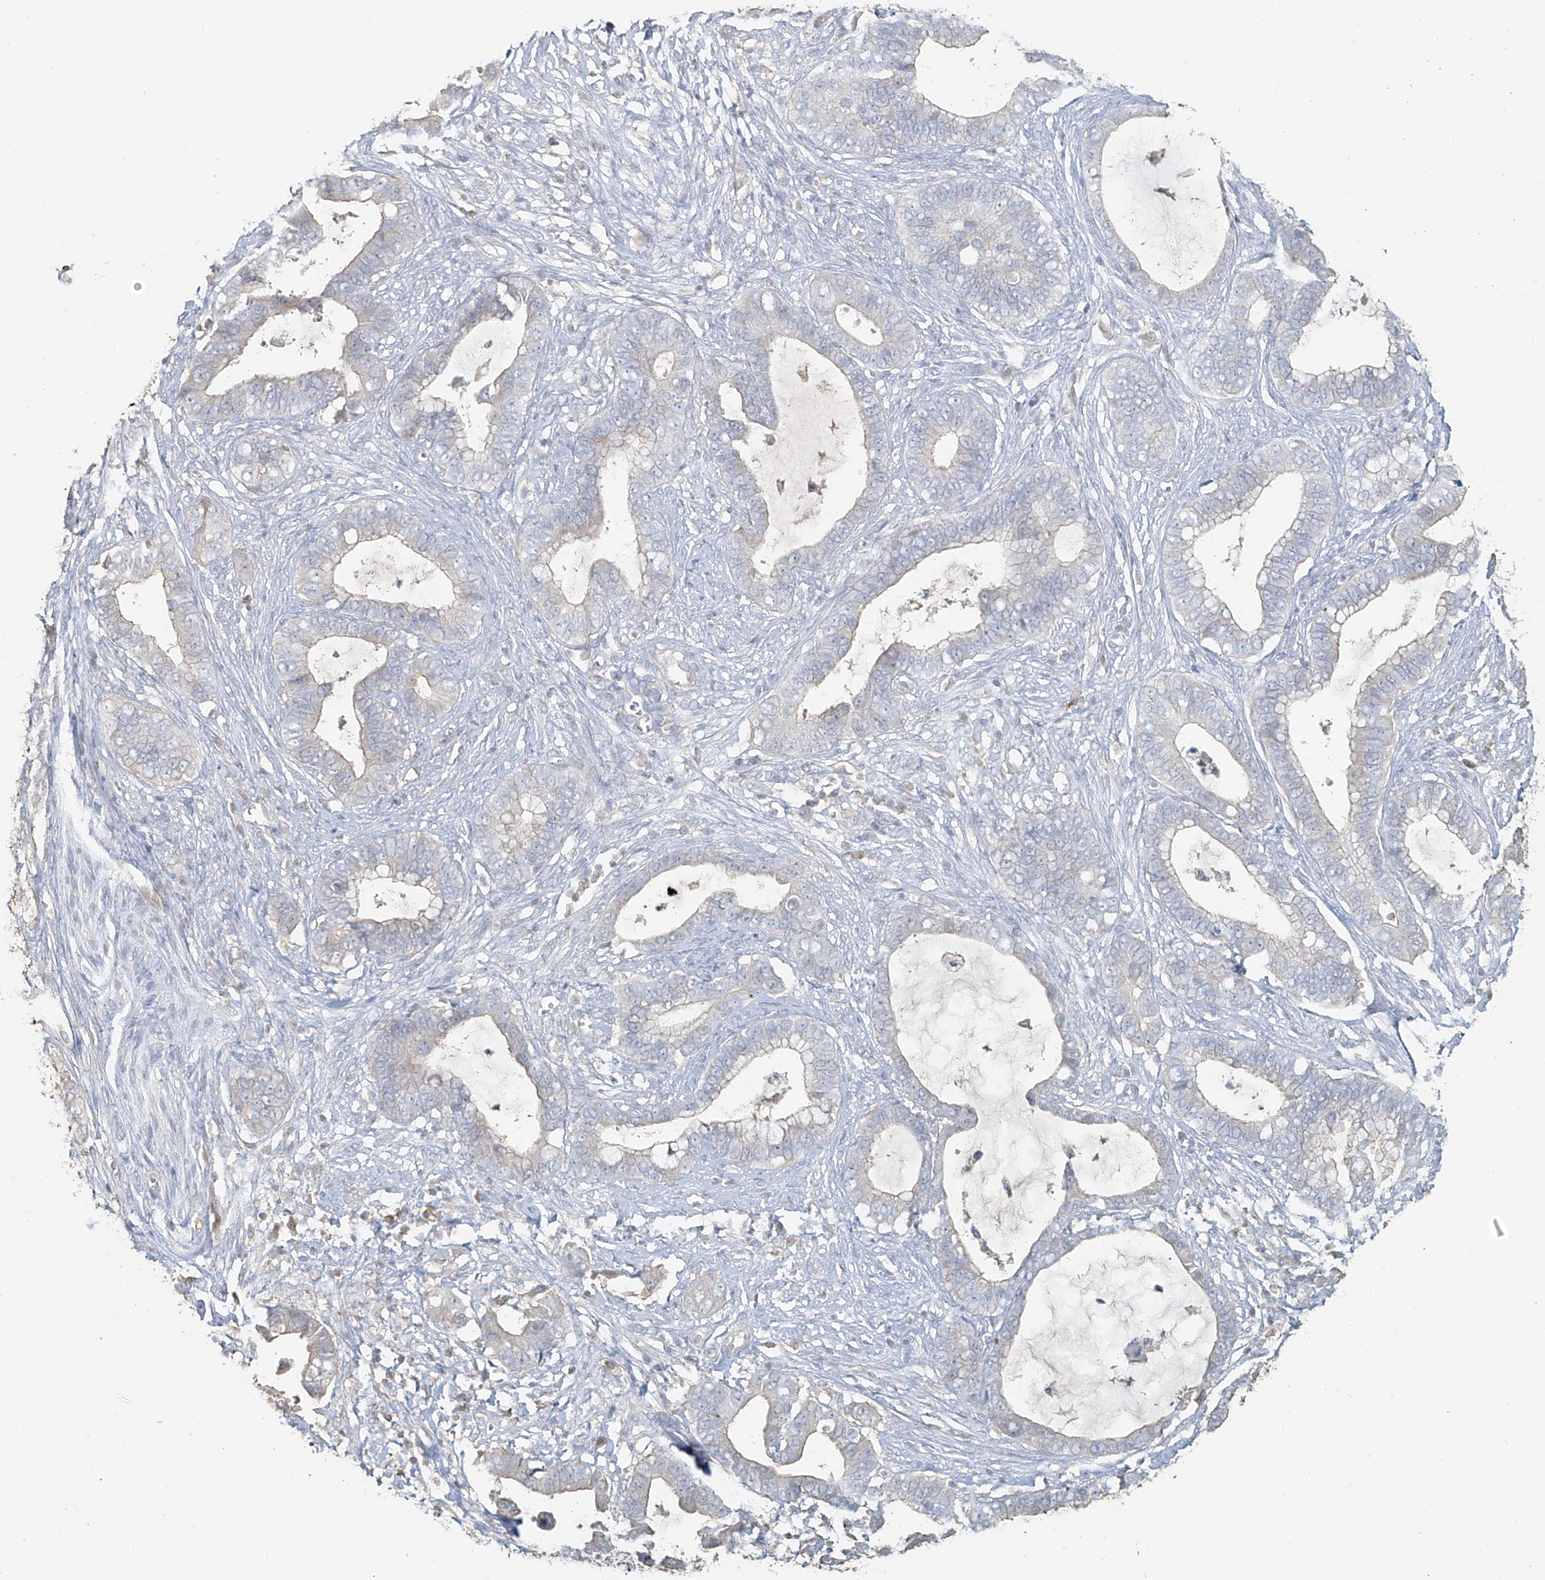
{"staining": {"intensity": "negative", "quantity": "none", "location": "none"}, "tissue": "cervical cancer", "cell_type": "Tumor cells", "image_type": "cancer", "snomed": [{"axis": "morphology", "description": "Adenocarcinoma, NOS"}, {"axis": "topography", "description": "Cervix"}], "caption": "The image exhibits no significant staining in tumor cells of cervical cancer (adenocarcinoma).", "gene": "NPHS1", "patient": {"sex": "female", "age": 44}}